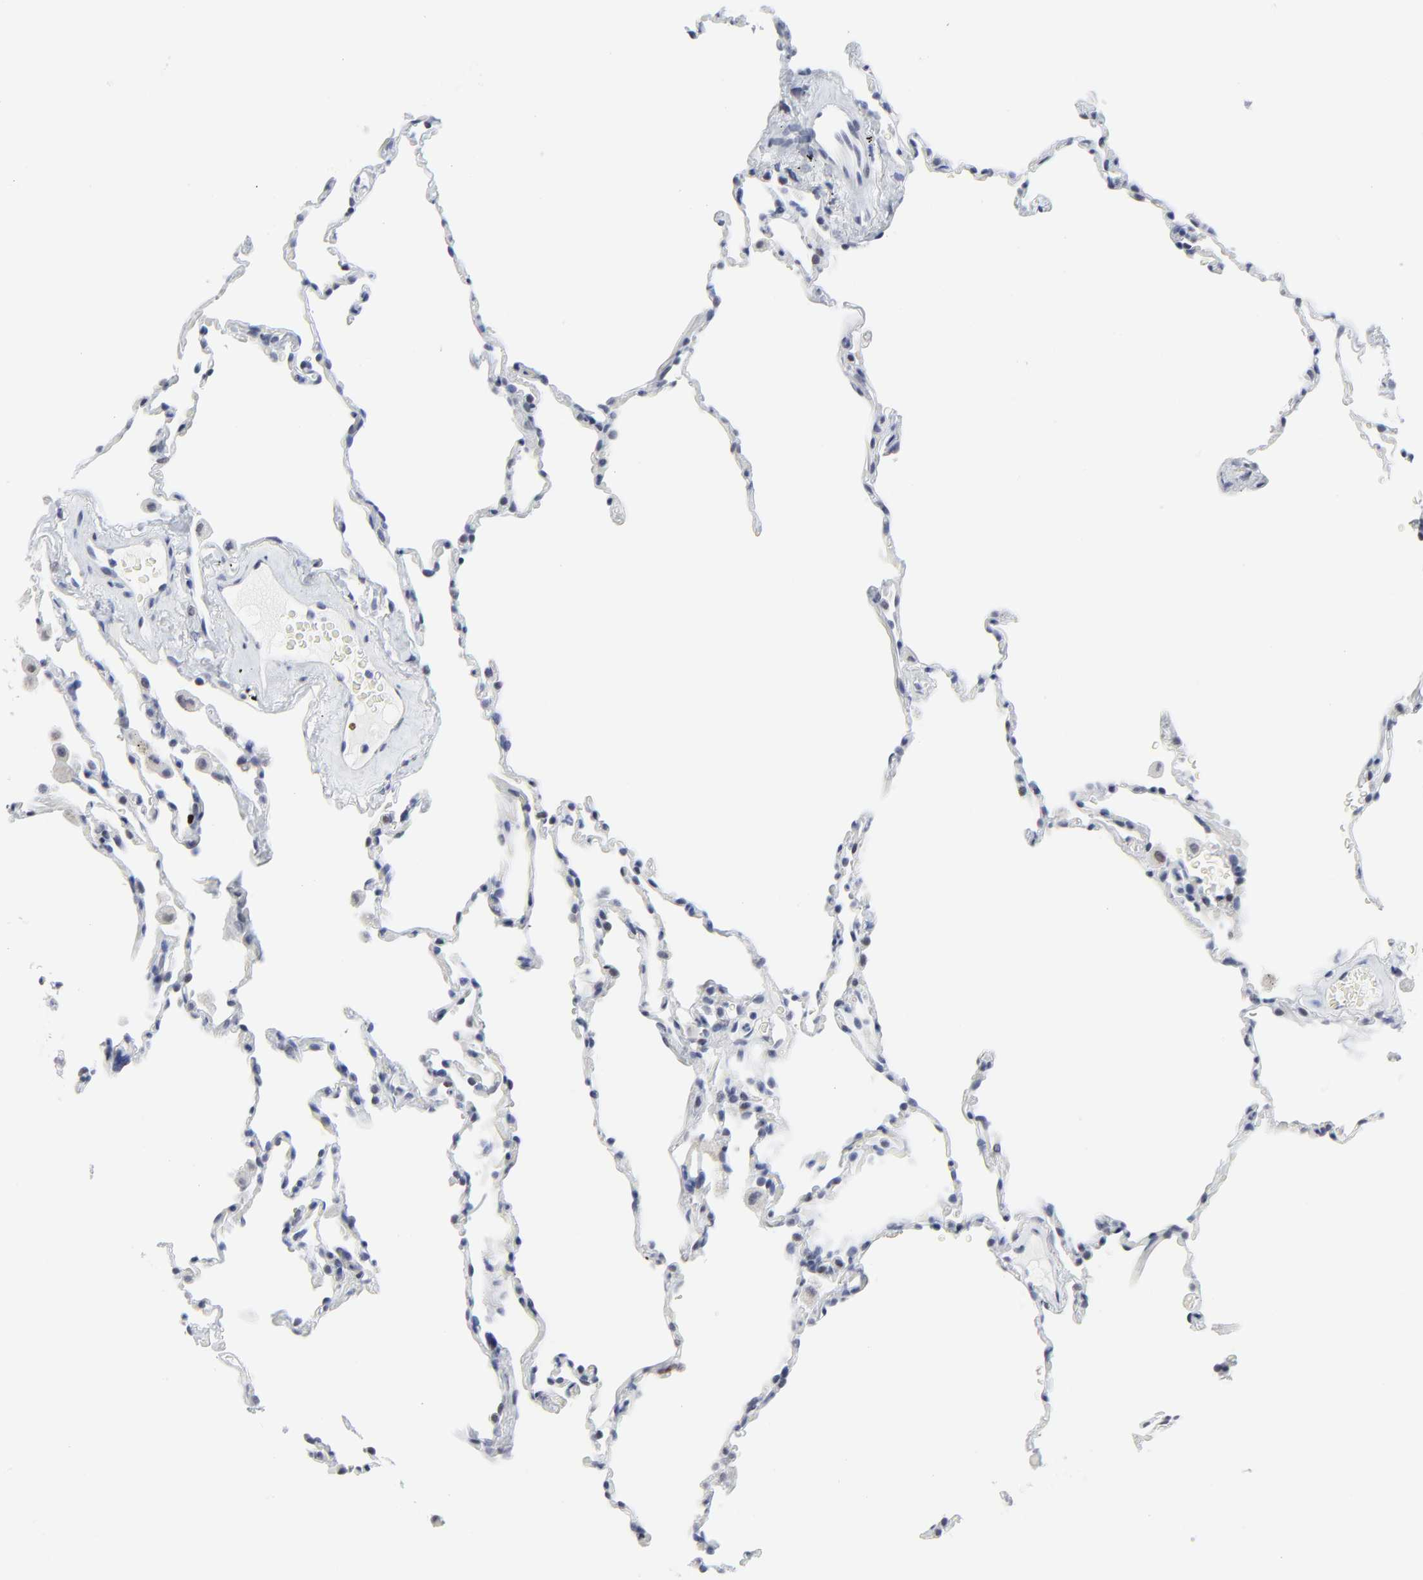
{"staining": {"intensity": "negative", "quantity": "none", "location": "none"}, "tissue": "lung", "cell_type": "Alveolar cells", "image_type": "normal", "snomed": [{"axis": "morphology", "description": "Normal tissue, NOS"}, {"axis": "morphology", "description": "Soft tissue tumor metastatic"}, {"axis": "topography", "description": "Lung"}], "caption": "Lung stained for a protein using immunohistochemistry shows no positivity alveolar cells.", "gene": "ZNF589", "patient": {"sex": "male", "age": 59}}